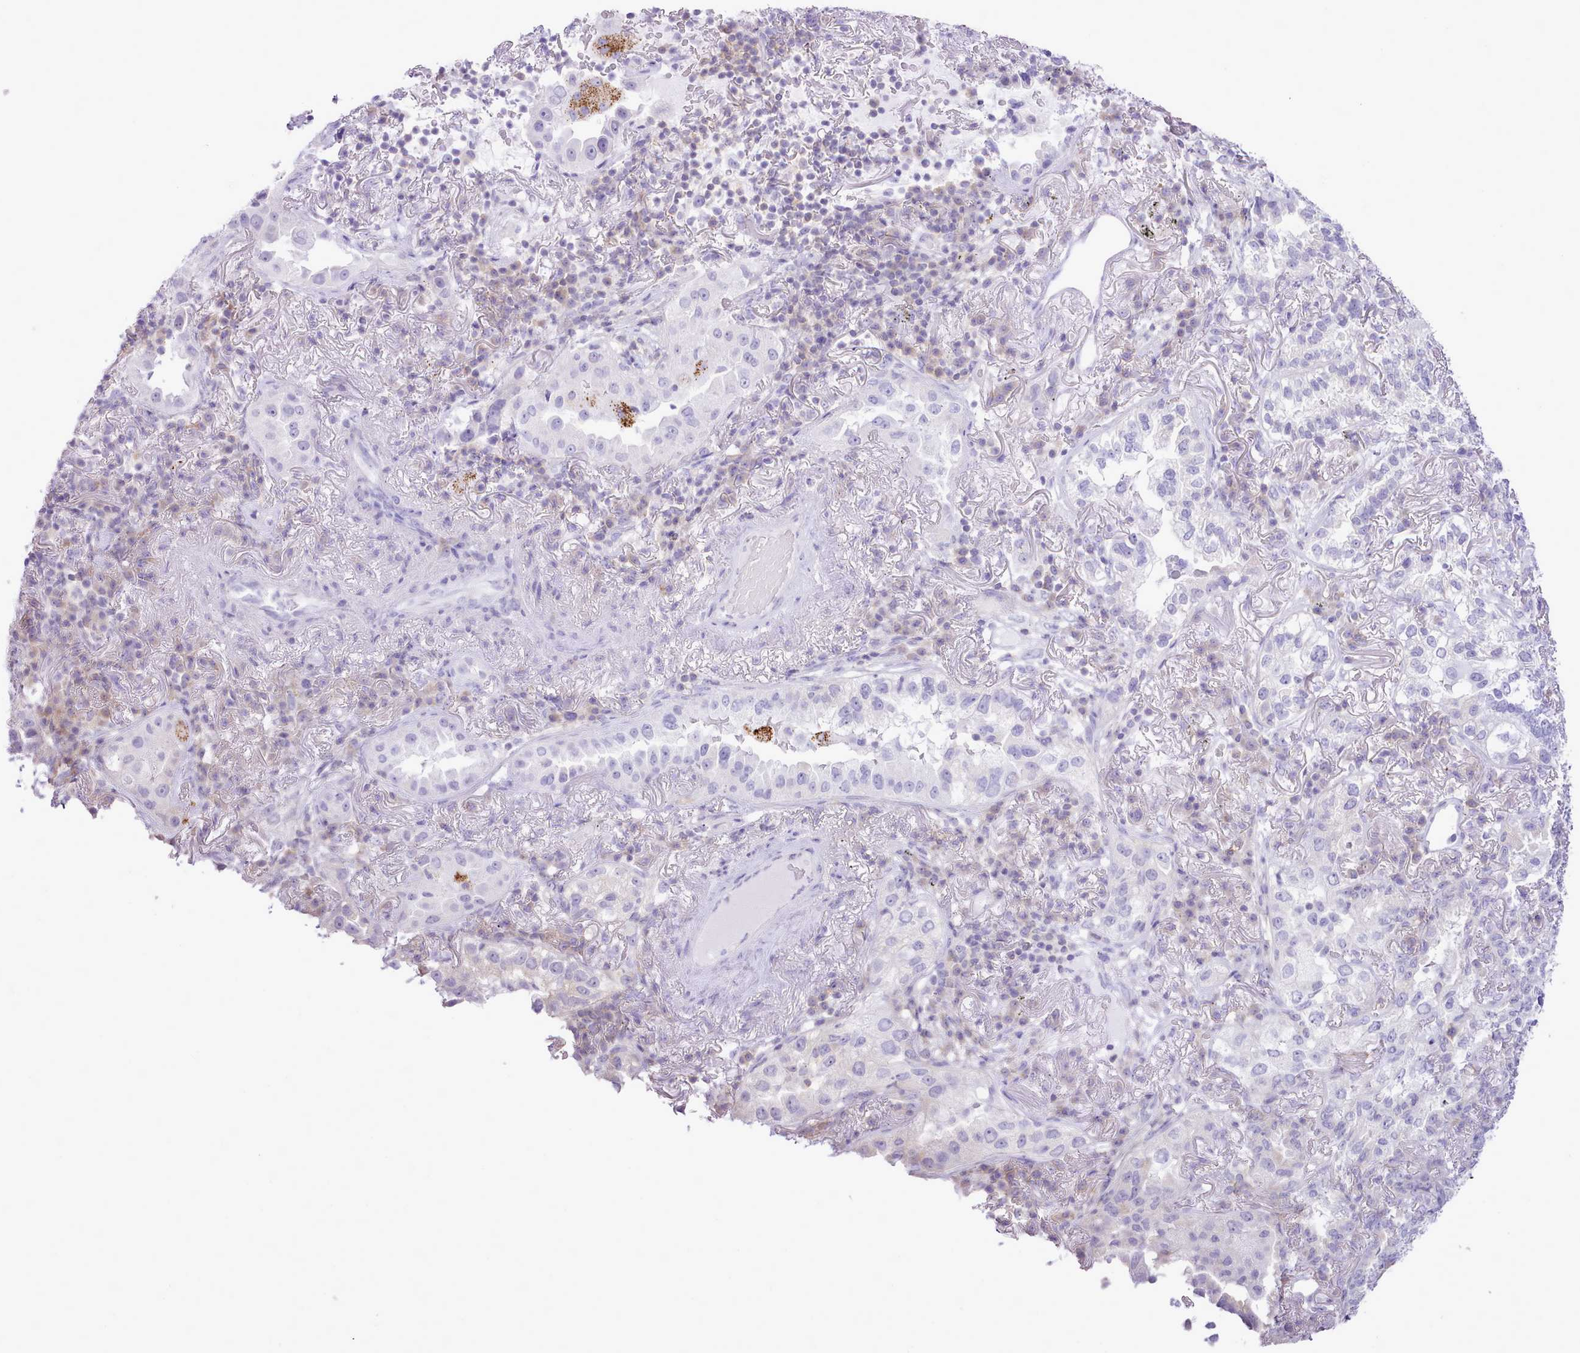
{"staining": {"intensity": "negative", "quantity": "none", "location": "none"}, "tissue": "lung cancer", "cell_type": "Tumor cells", "image_type": "cancer", "snomed": [{"axis": "morphology", "description": "Adenocarcinoma, NOS"}, {"axis": "topography", "description": "Lung"}], "caption": "Protein analysis of lung cancer displays no significant expression in tumor cells.", "gene": "MDFI", "patient": {"sex": "female", "age": 69}}